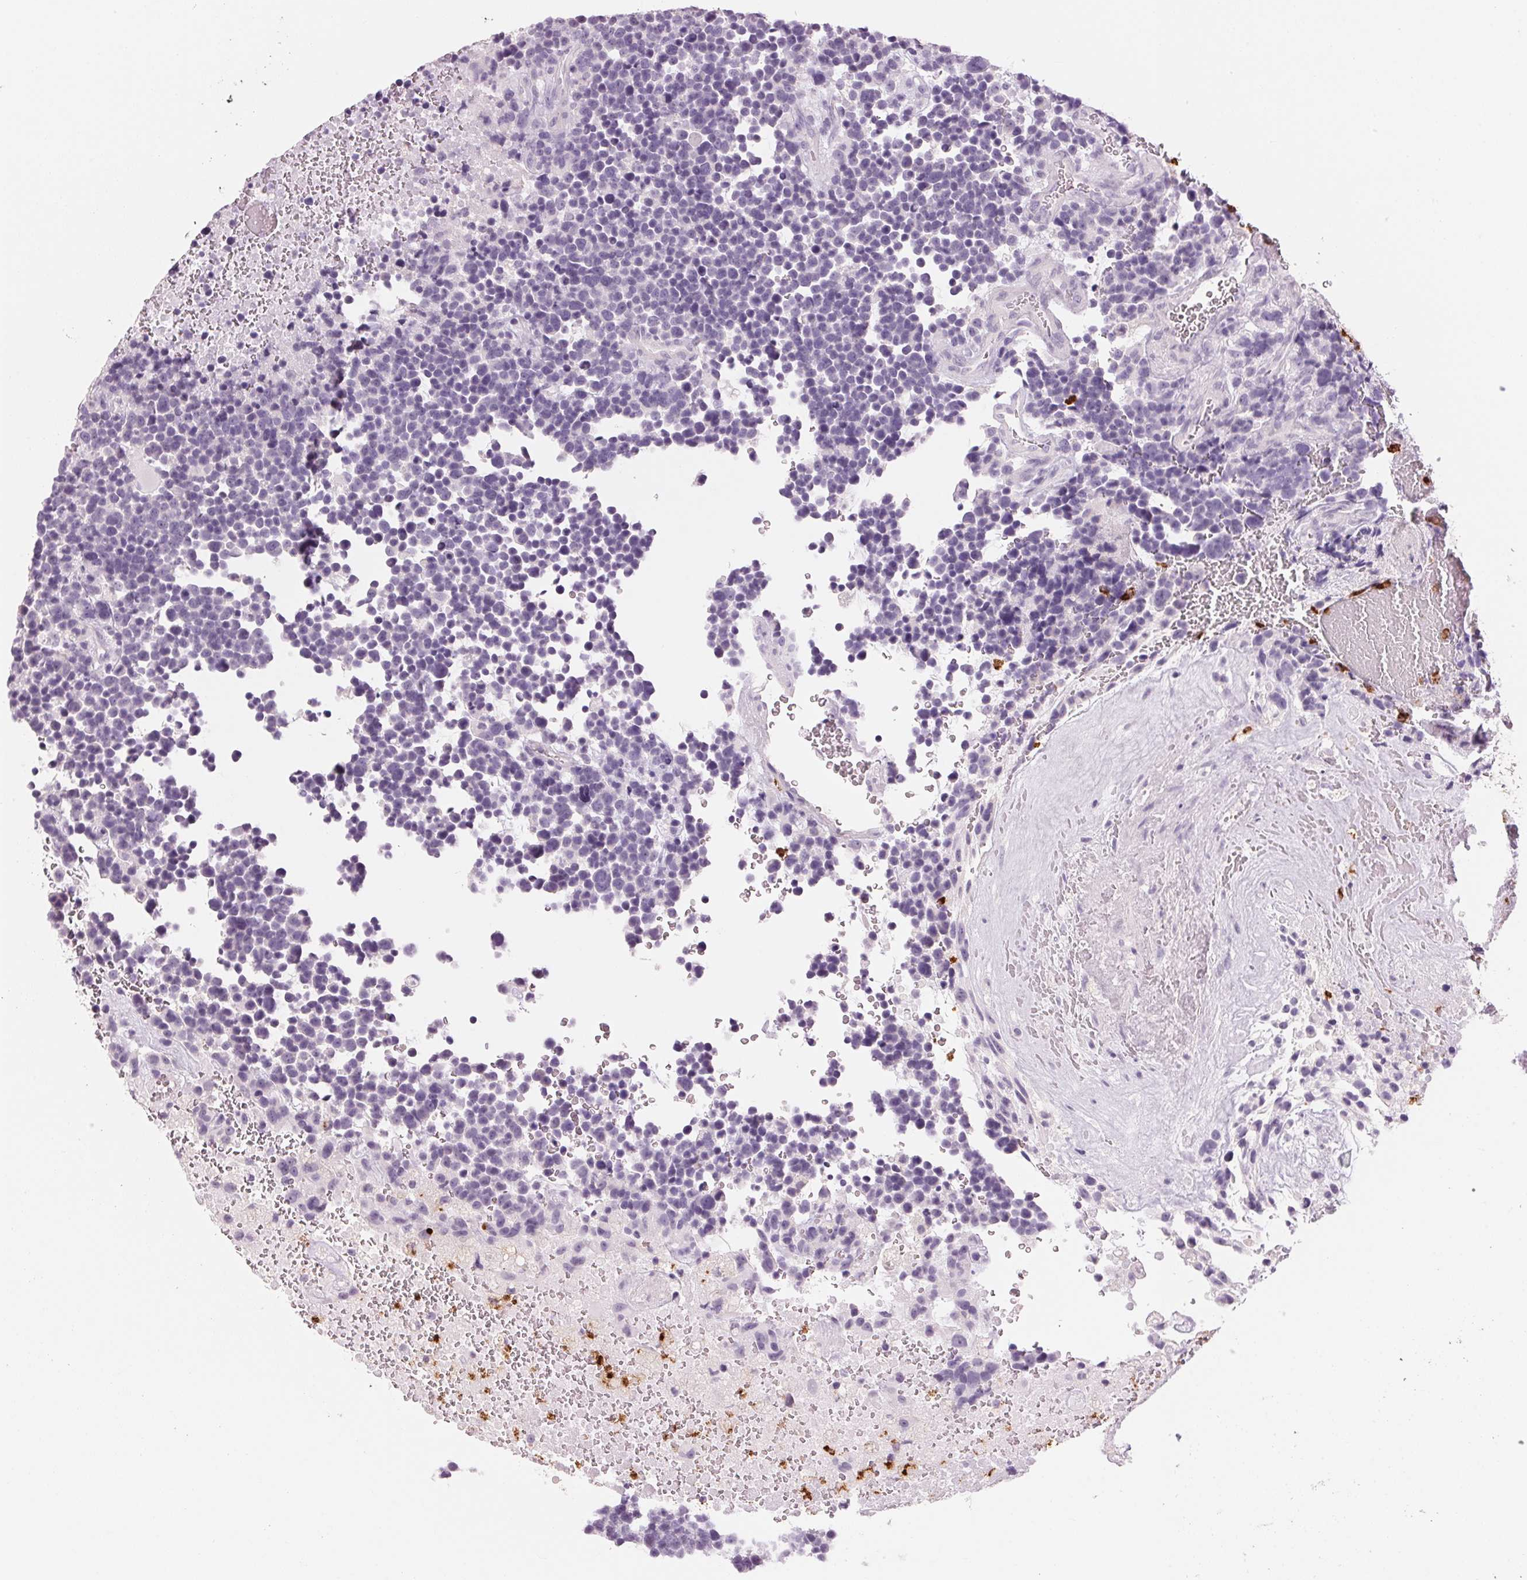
{"staining": {"intensity": "negative", "quantity": "none", "location": "none"}, "tissue": "glioma", "cell_type": "Tumor cells", "image_type": "cancer", "snomed": [{"axis": "morphology", "description": "Glioma, malignant, High grade"}, {"axis": "topography", "description": "Brain"}], "caption": "Immunohistochemistry photomicrograph of neoplastic tissue: malignant glioma (high-grade) stained with DAB (3,3'-diaminobenzidine) displays no significant protein staining in tumor cells.", "gene": "KLK7", "patient": {"sex": "male", "age": 33}}